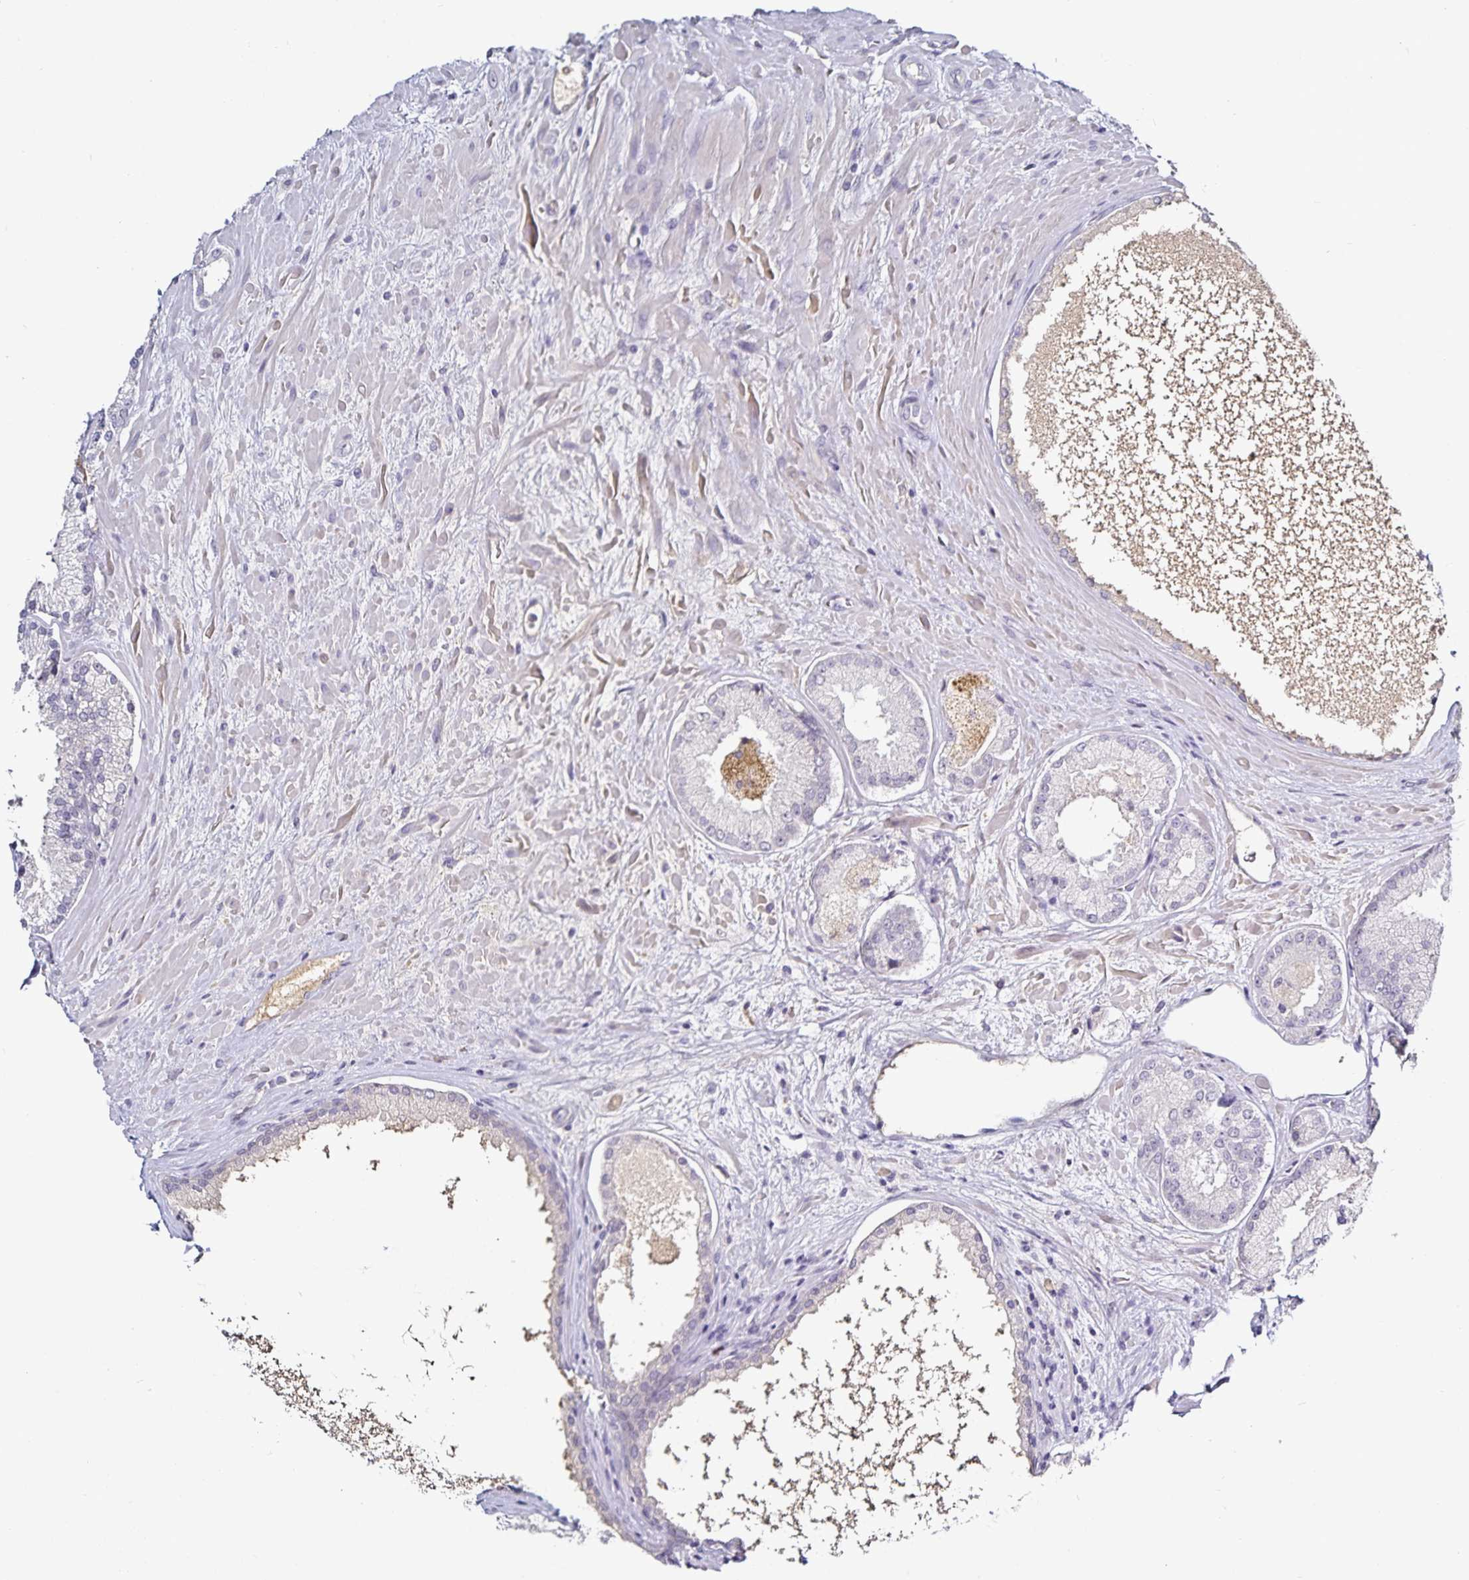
{"staining": {"intensity": "negative", "quantity": "none", "location": "none"}, "tissue": "prostate cancer", "cell_type": "Tumor cells", "image_type": "cancer", "snomed": [{"axis": "morphology", "description": "Adenocarcinoma, High grade"}, {"axis": "topography", "description": "Prostate"}], "caption": "Immunohistochemistry (IHC) of high-grade adenocarcinoma (prostate) displays no positivity in tumor cells.", "gene": "TTR", "patient": {"sex": "male", "age": 73}}